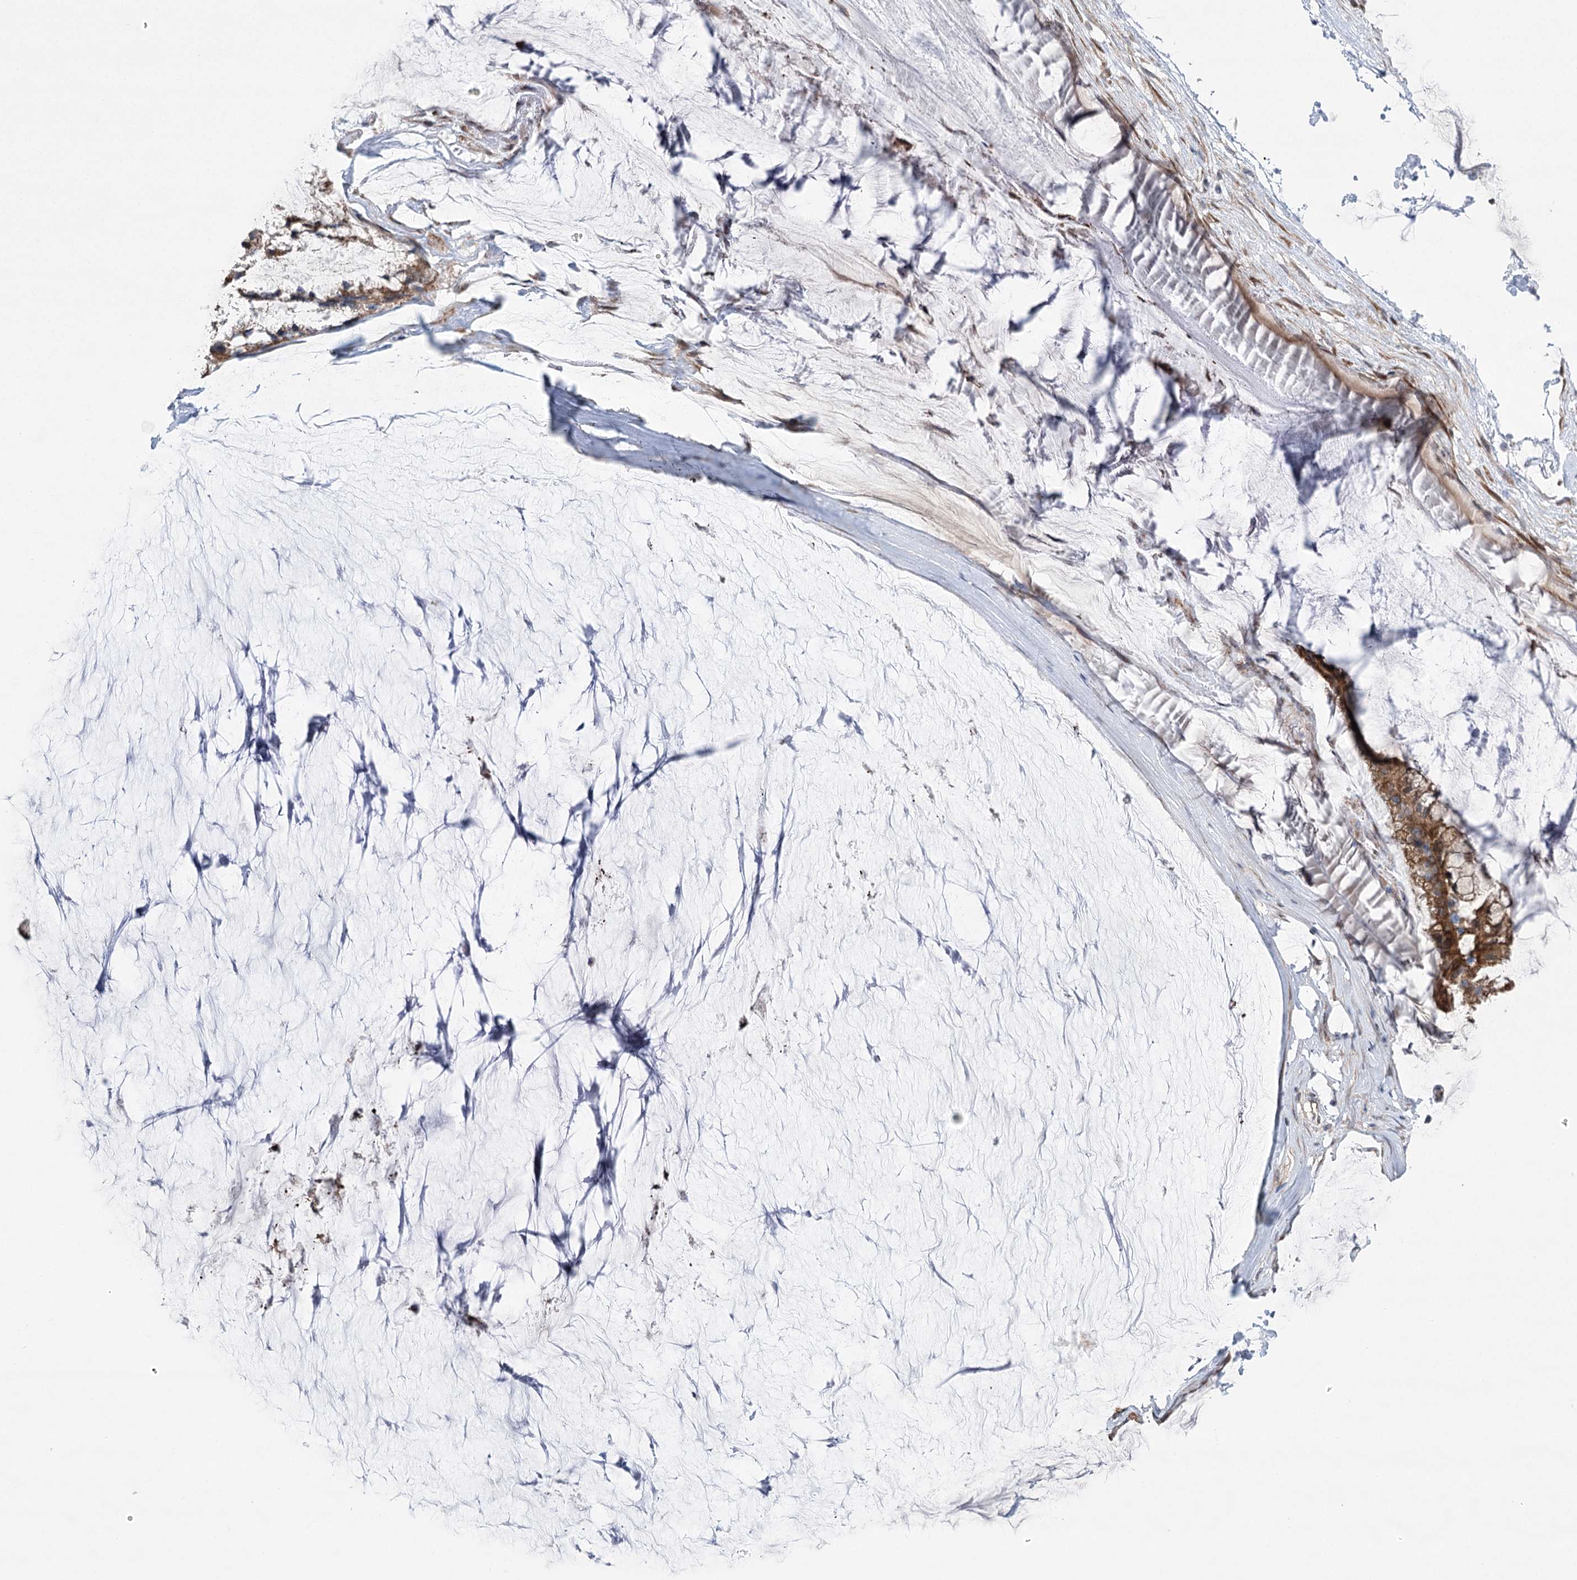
{"staining": {"intensity": "moderate", "quantity": ">75%", "location": "cytoplasmic/membranous"}, "tissue": "ovarian cancer", "cell_type": "Tumor cells", "image_type": "cancer", "snomed": [{"axis": "morphology", "description": "Cystadenocarcinoma, mucinous, NOS"}, {"axis": "topography", "description": "Ovary"}], "caption": "Mucinous cystadenocarcinoma (ovarian) stained for a protein demonstrates moderate cytoplasmic/membranous positivity in tumor cells. Using DAB (3,3'-diaminobenzidine) (brown) and hematoxylin (blue) stains, captured at high magnification using brightfield microscopy.", "gene": "NME7", "patient": {"sex": "female", "age": 39}}